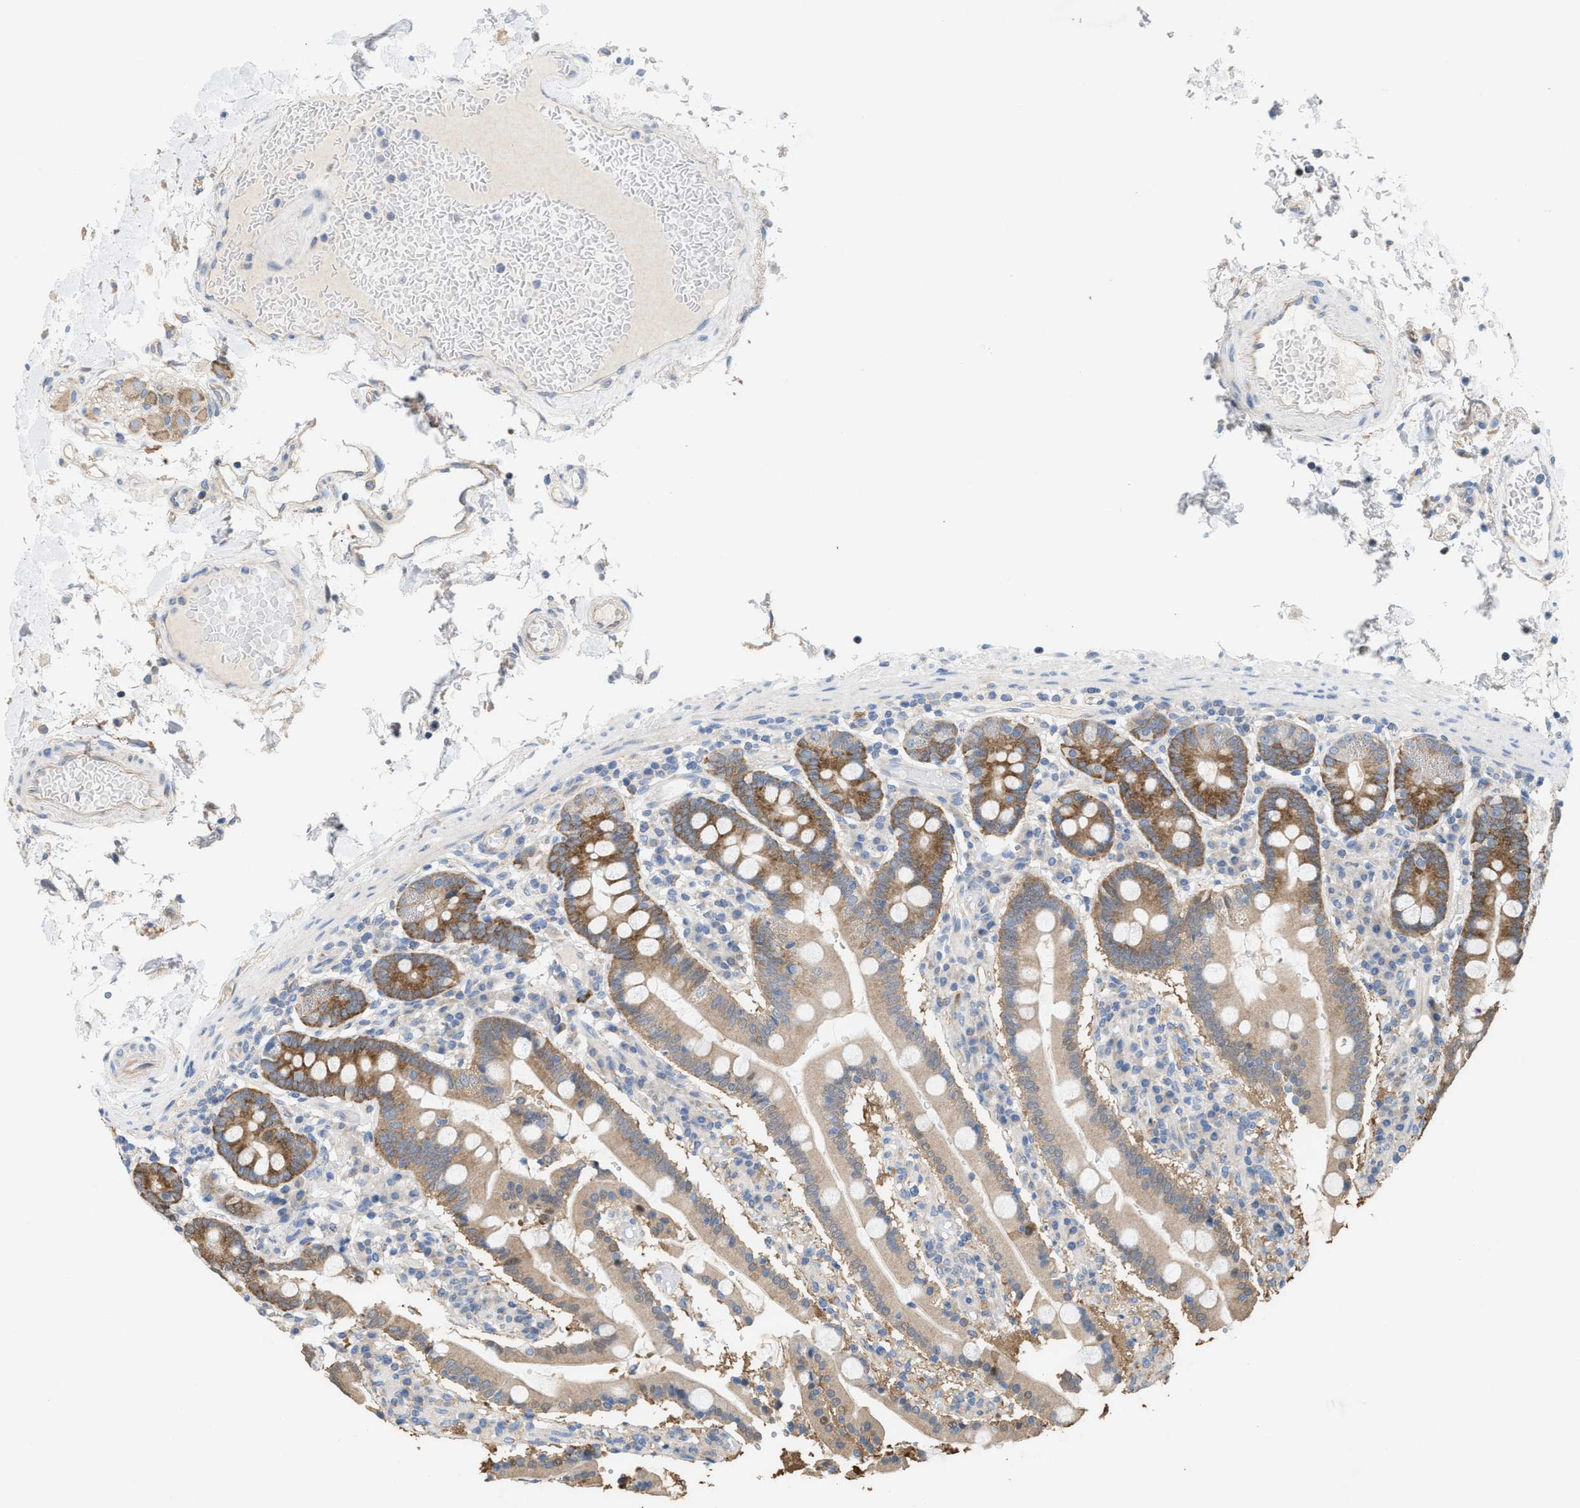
{"staining": {"intensity": "moderate", "quantity": ">75%", "location": "cytoplasmic/membranous"}, "tissue": "duodenum", "cell_type": "Glandular cells", "image_type": "normal", "snomed": [{"axis": "morphology", "description": "Normal tissue, NOS"}, {"axis": "topography", "description": "Small intestine, NOS"}], "caption": "IHC image of normal duodenum: human duodenum stained using immunohistochemistry (IHC) reveals medium levels of moderate protein expression localized specifically in the cytoplasmic/membranous of glandular cells, appearing as a cytoplasmic/membranous brown color.", "gene": "UBAP2", "patient": {"sex": "female", "age": 71}}